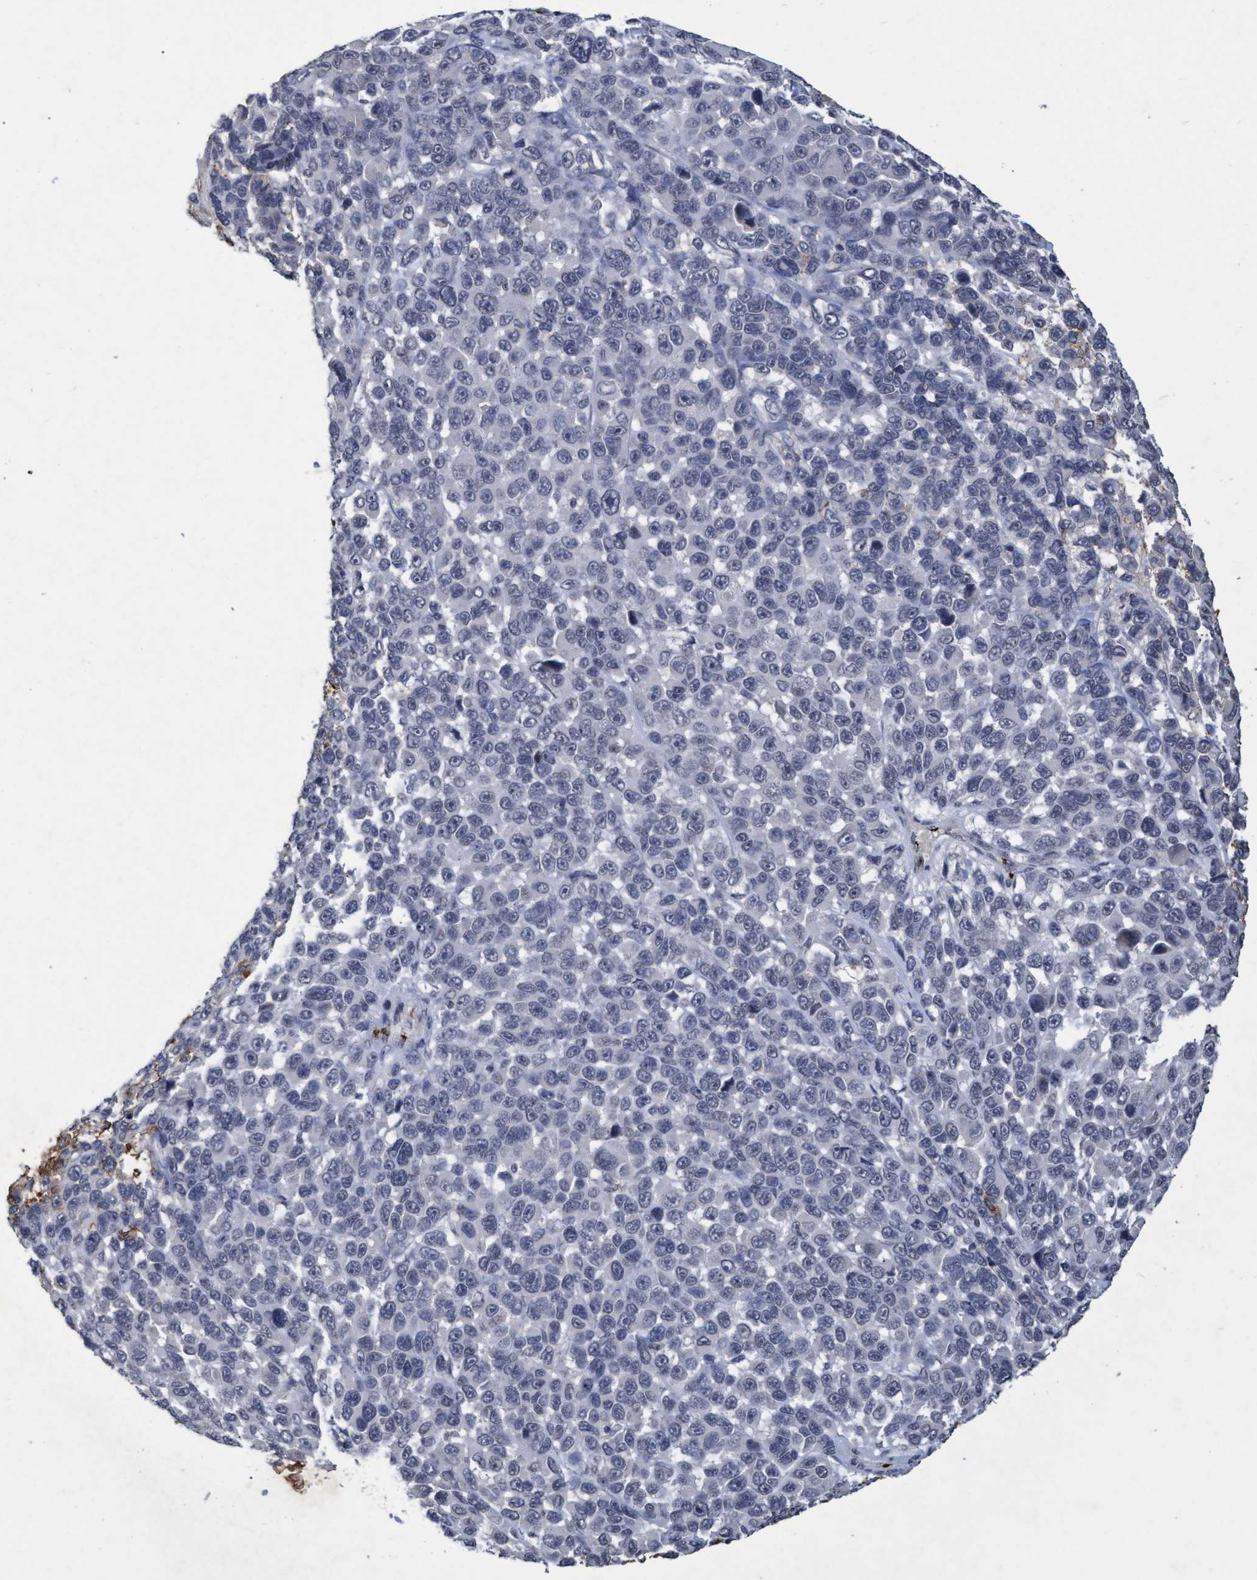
{"staining": {"intensity": "negative", "quantity": "none", "location": "none"}, "tissue": "melanoma", "cell_type": "Tumor cells", "image_type": "cancer", "snomed": [{"axis": "morphology", "description": "Malignant melanoma, NOS"}, {"axis": "topography", "description": "Skin"}], "caption": "A high-resolution histopathology image shows IHC staining of malignant melanoma, which shows no significant expression in tumor cells.", "gene": "GALC", "patient": {"sex": "male", "age": 53}}